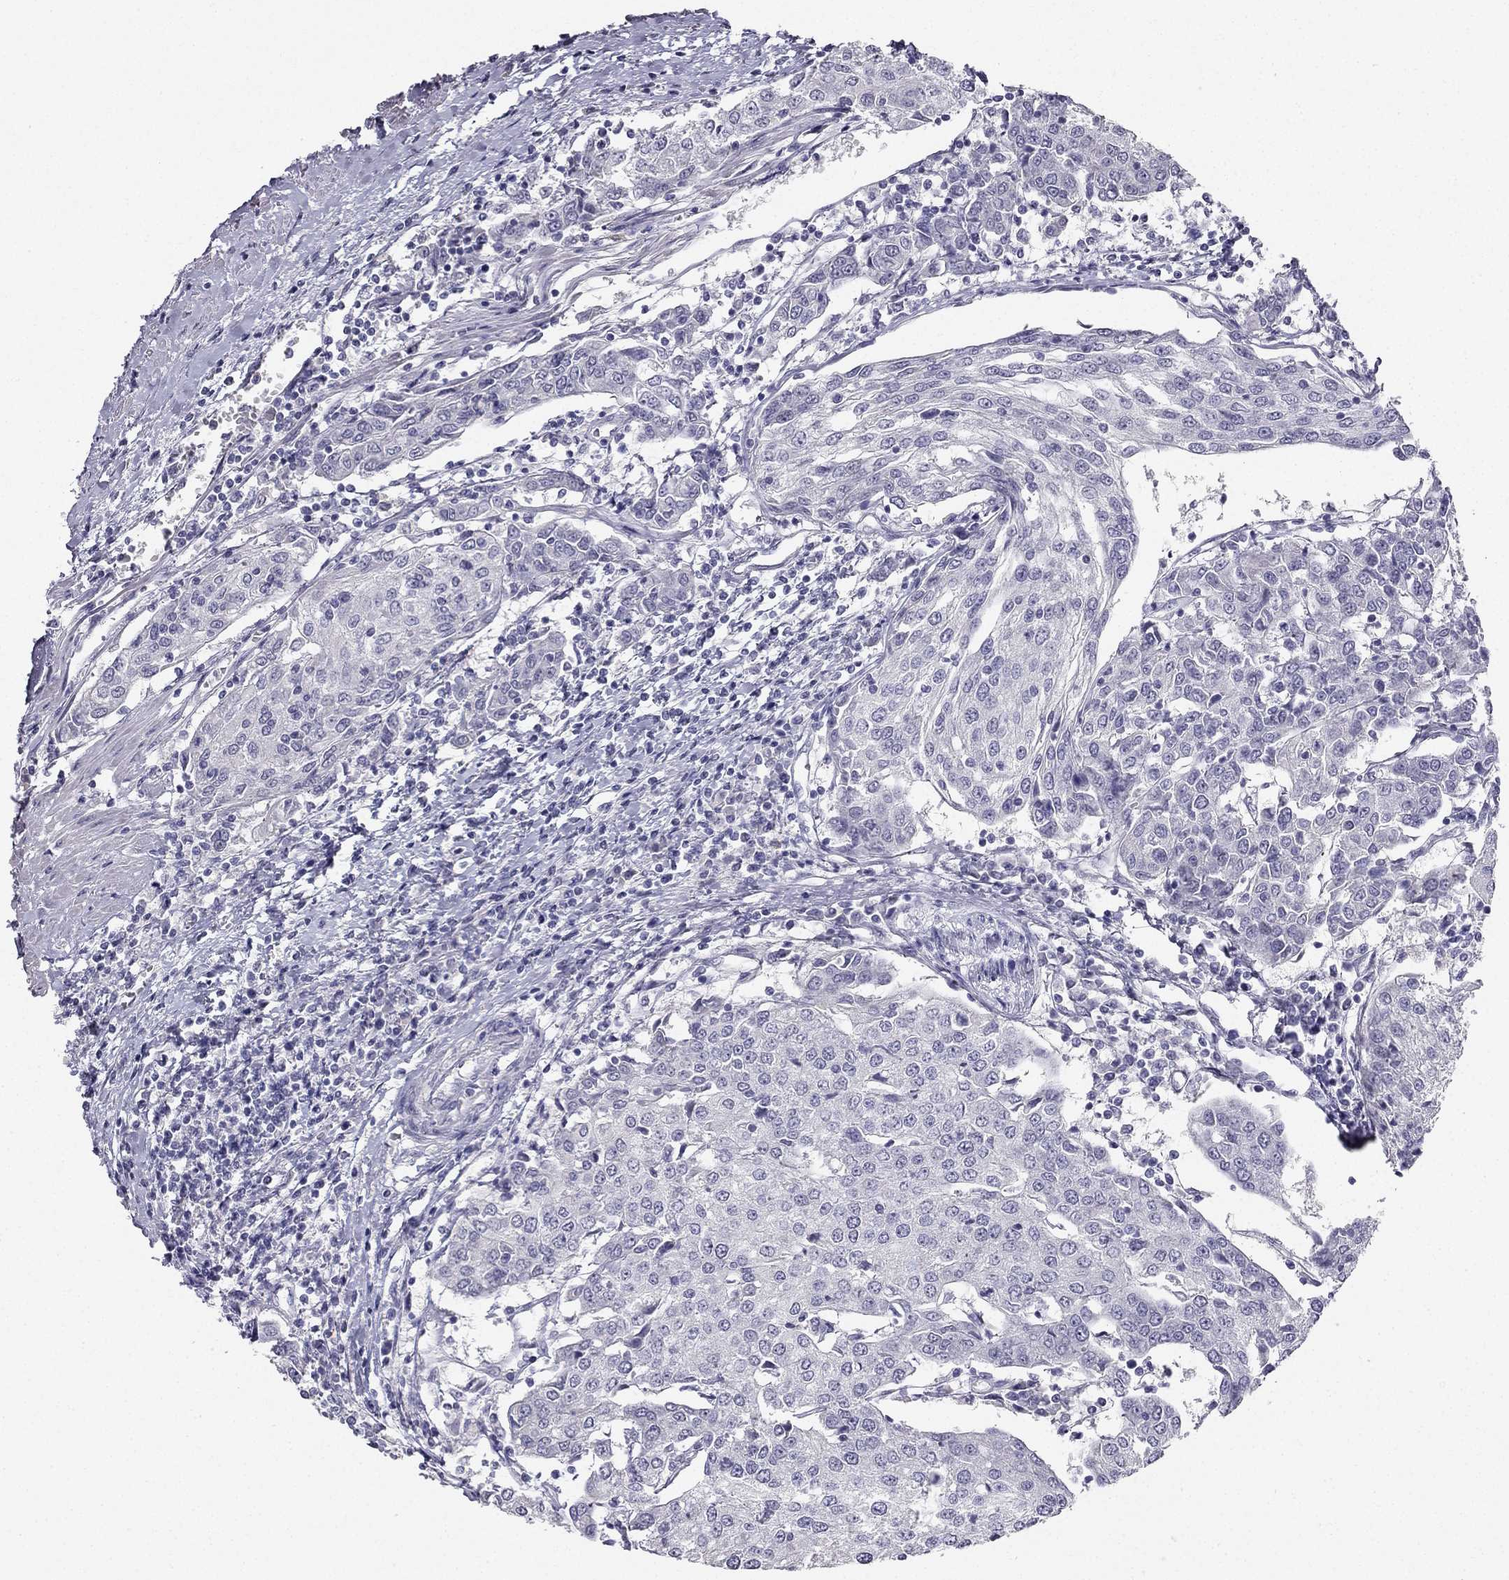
{"staining": {"intensity": "negative", "quantity": "none", "location": "none"}, "tissue": "urothelial cancer", "cell_type": "Tumor cells", "image_type": "cancer", "snomed": [{"axis": "morphology", "description": "Urothelial carcinoma, High grade"}, {"axis": "topography", "description": "Urinary bladder"}], "caption": "Urothelial carcinoma (high-grade) was stained to show a protein in brown. There is no significant expression in tumor cells.", "gene": "CALB2", "patient": {"sex": "female", "age": 85}}